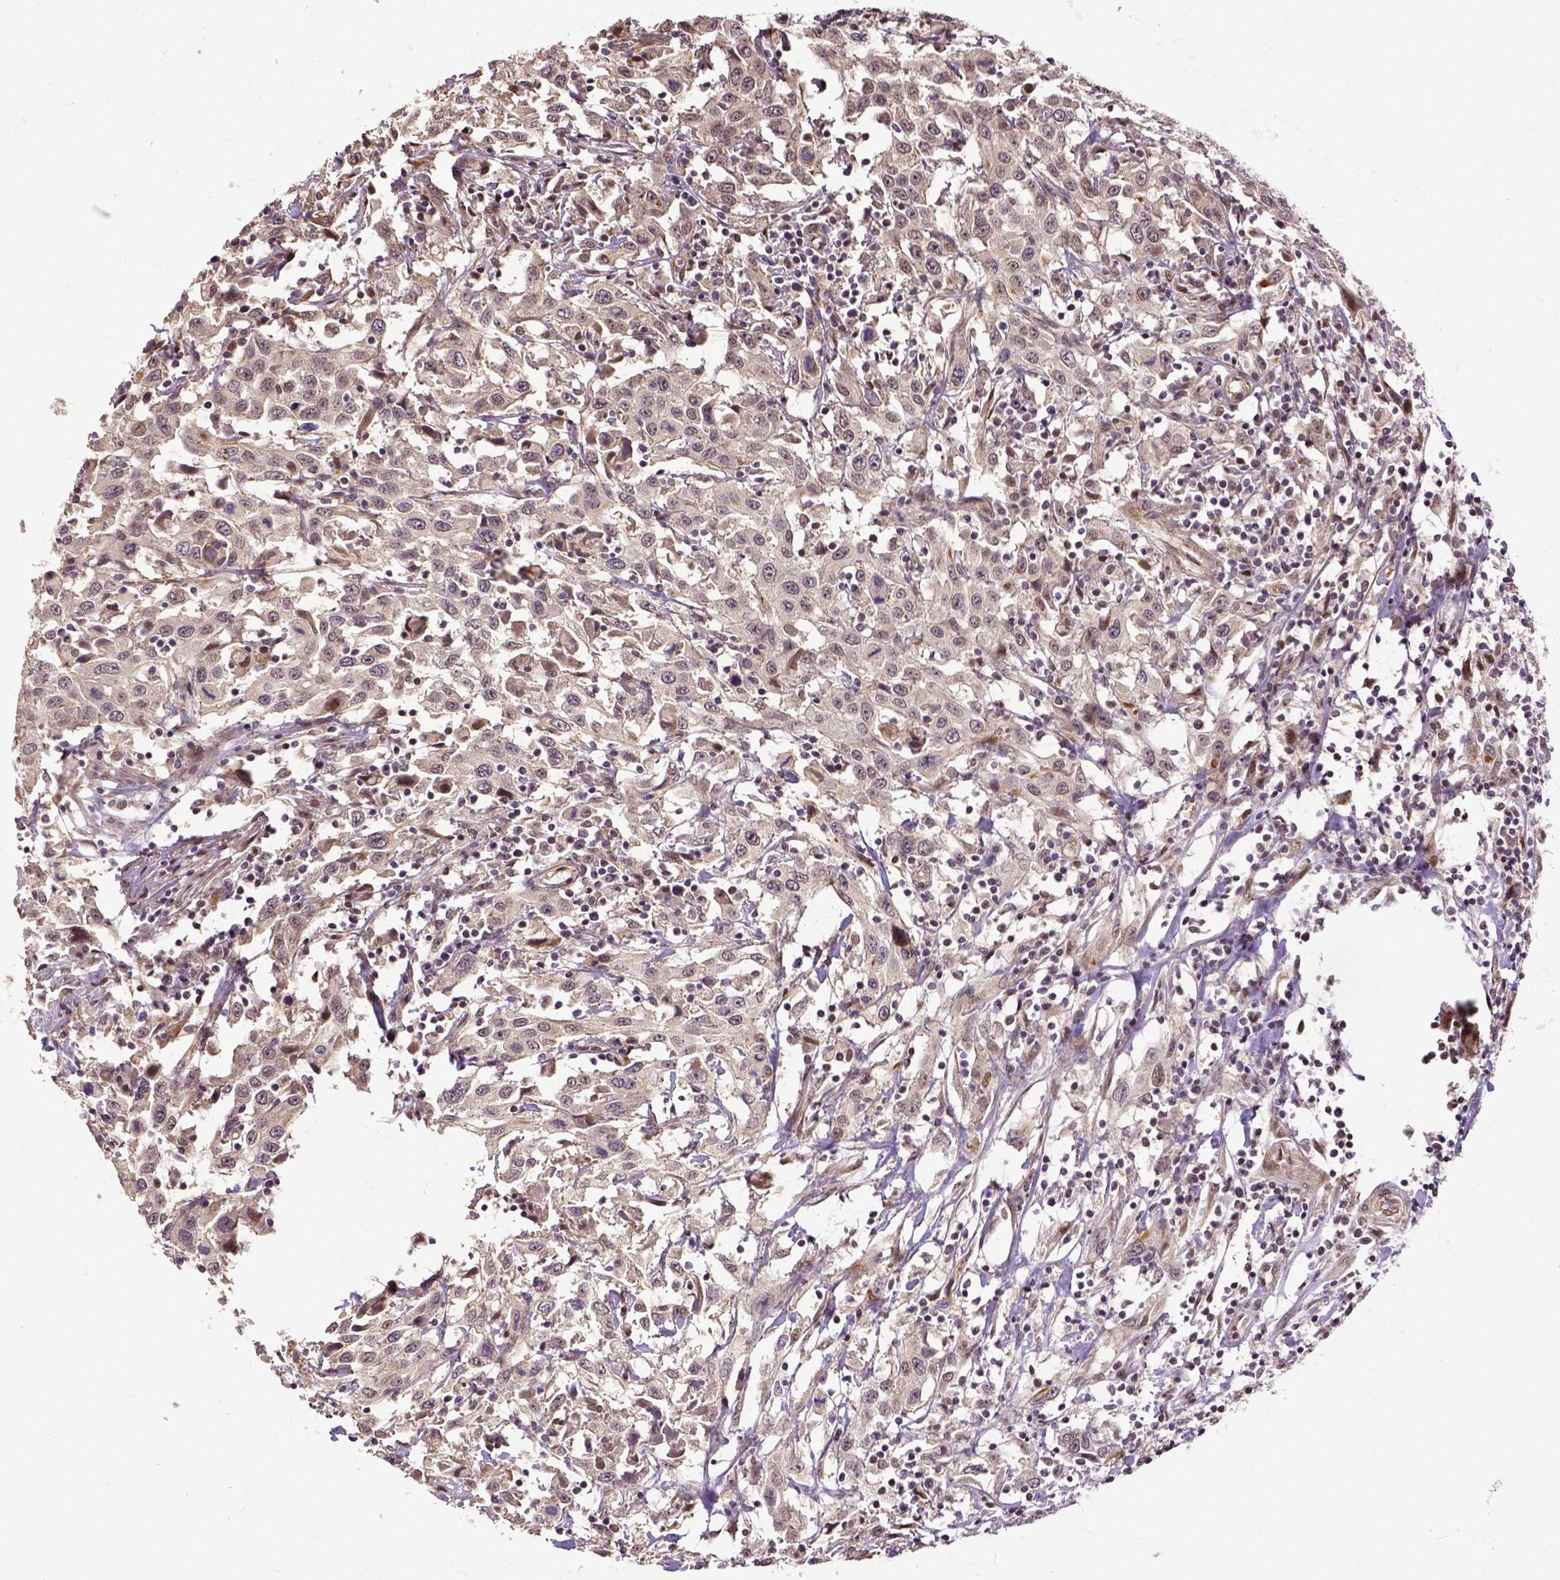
{"staining": {"intensity": "weak", "quantity": "25%-75%", "location": "cytoplasmic/membranous"}, "tissue": "urothelial cancer", "cell_type": "Tumor cells", "image_type": "cancer", "snomed": [{"axis": "morphology", "description": "Urothelial carcinoma, High grade"}, {"axis": "topography", "description": "Urinary bladder"}], "caption": "Brown immunohistochemical staining in urothelial cancer displays weak cytoplasmic/membranous positivity in about 25%-75% of tumor cells.", "gene": "DICER1", "patient": {"sex": "male", "age": 61}}